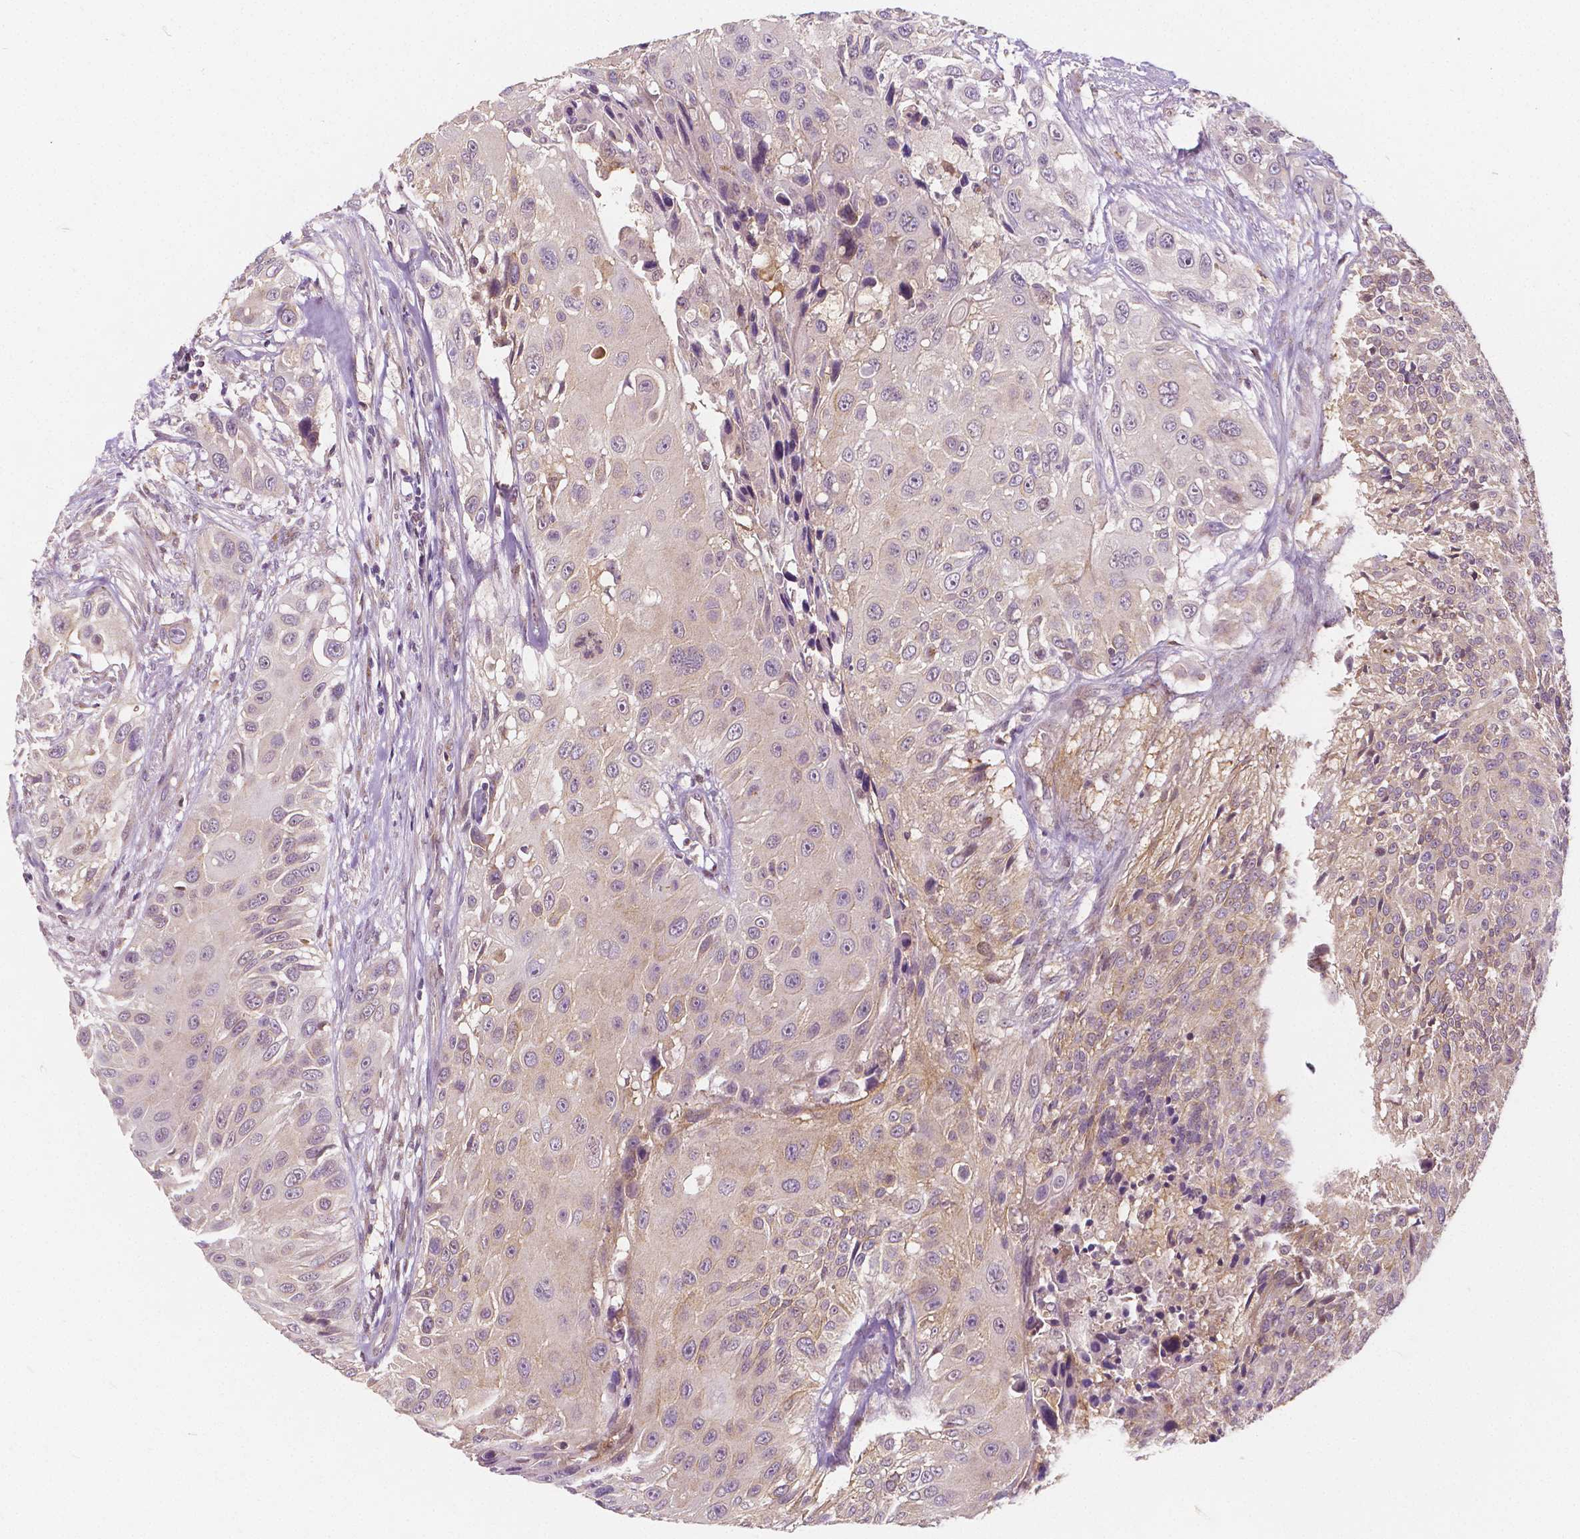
{"staining": {"intensity": "weak", "quantity": "25%-75%", "location": "cytoplasmic/membranous"}, "tissue": "urothelial cancer", "cell_type": "Tumor cells", "image_type": "cancer", "snomed": [{"axis": "morphology", "description": "Urothelial carcinoma, NOS"}, {"axis": "topography", "description": "Urinary bladder"}], "caption": "Immunohistochemical staining of human urothelial cancer reveals low levels of weak cytoplasmic/membranous protein expression in approximately 25%-75% of tumor cells. The protein of interest is shown in brown color, while the nuclei are stained blue.", "gene": "NAPRT", "patient": {"sex": "male", "age": 55}}